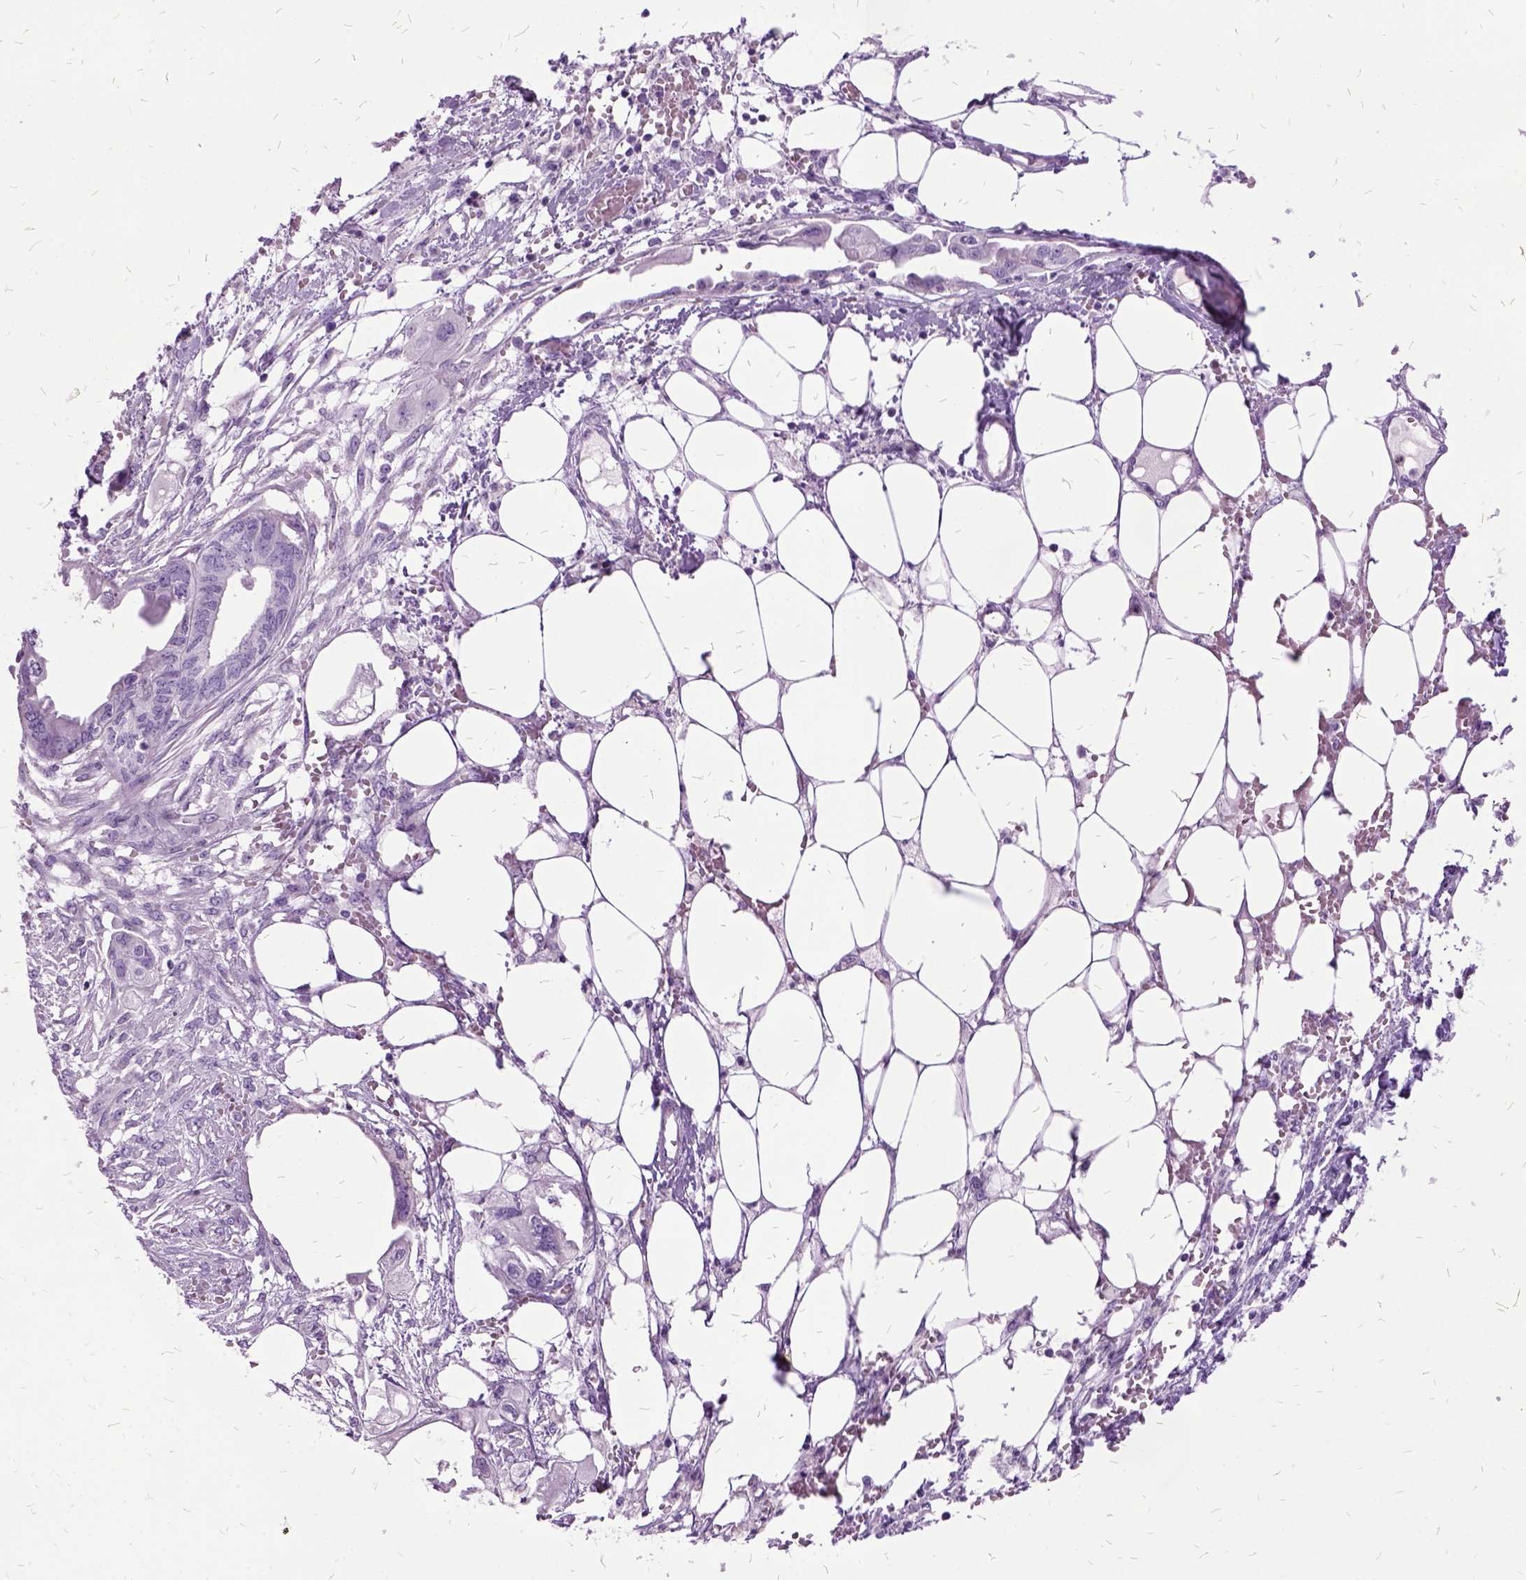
{"staining": {"intensity": "negative", "quantity": "none", "location": "none"}, "tissue": "endometrial cancer", "cell_type": "Tumor cells", "image_type": "cancer", "snomed": [{"axis": "morphology", "description": "Adenocarcinoma, NOS"}, {"axis": "morphology", "description": "Adenocarcinoma, metastatic, NOS"}, {"axis": "topography", "description": "Adipose tissue"}, {"axis": "topography", "description": "Endometrium"}], "caption": "Endometrial cancer stained for a protein using immunohistochemistry (IHC) shows no expression tumor cells.", "gene": "MME", "patient": {"sex": "female", "age": 67}}